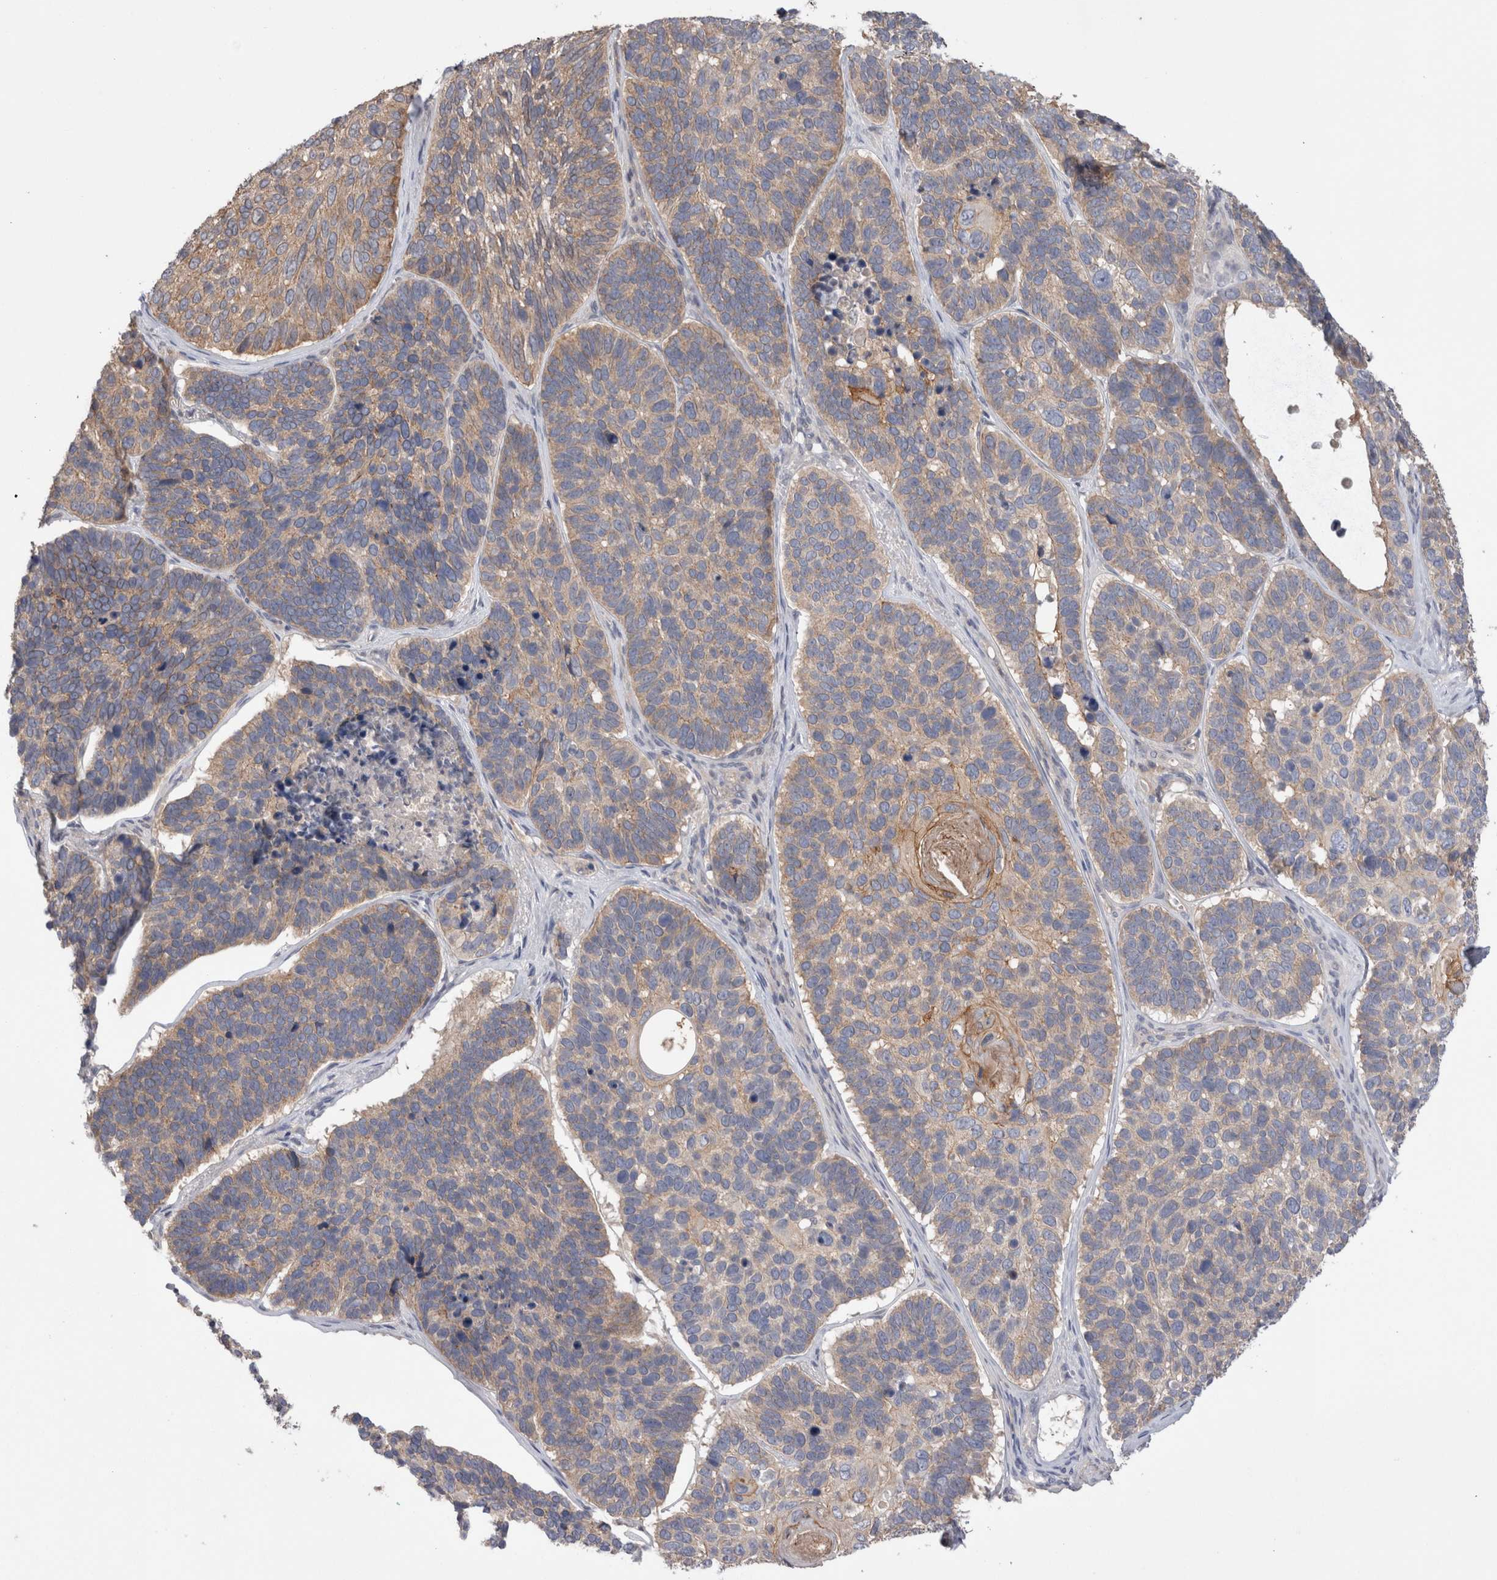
{"staining": {"intensity": "weak", "quantity": "25%-75%", "location": "cytoplasmic/membranous"}, "tissue": "skin cancer", "cell_type": "Tumor cells", "image_type": "cancer", "snomed": [{"axis": "morphology", "description": "Basal cell carcinoma"}, {"axis": "topography", "description": "Skin"}], "caption": "DAB (3,3'-diaminobenzidine) immunohistochemical staining of human skin basal cell carcinoma demonstrates weak cytoplasmic/membranous protein expression in approximately 25%-75% of tumor cells.", "gene": "OTOR", "patient": {"sex": "male", "age": 62}}